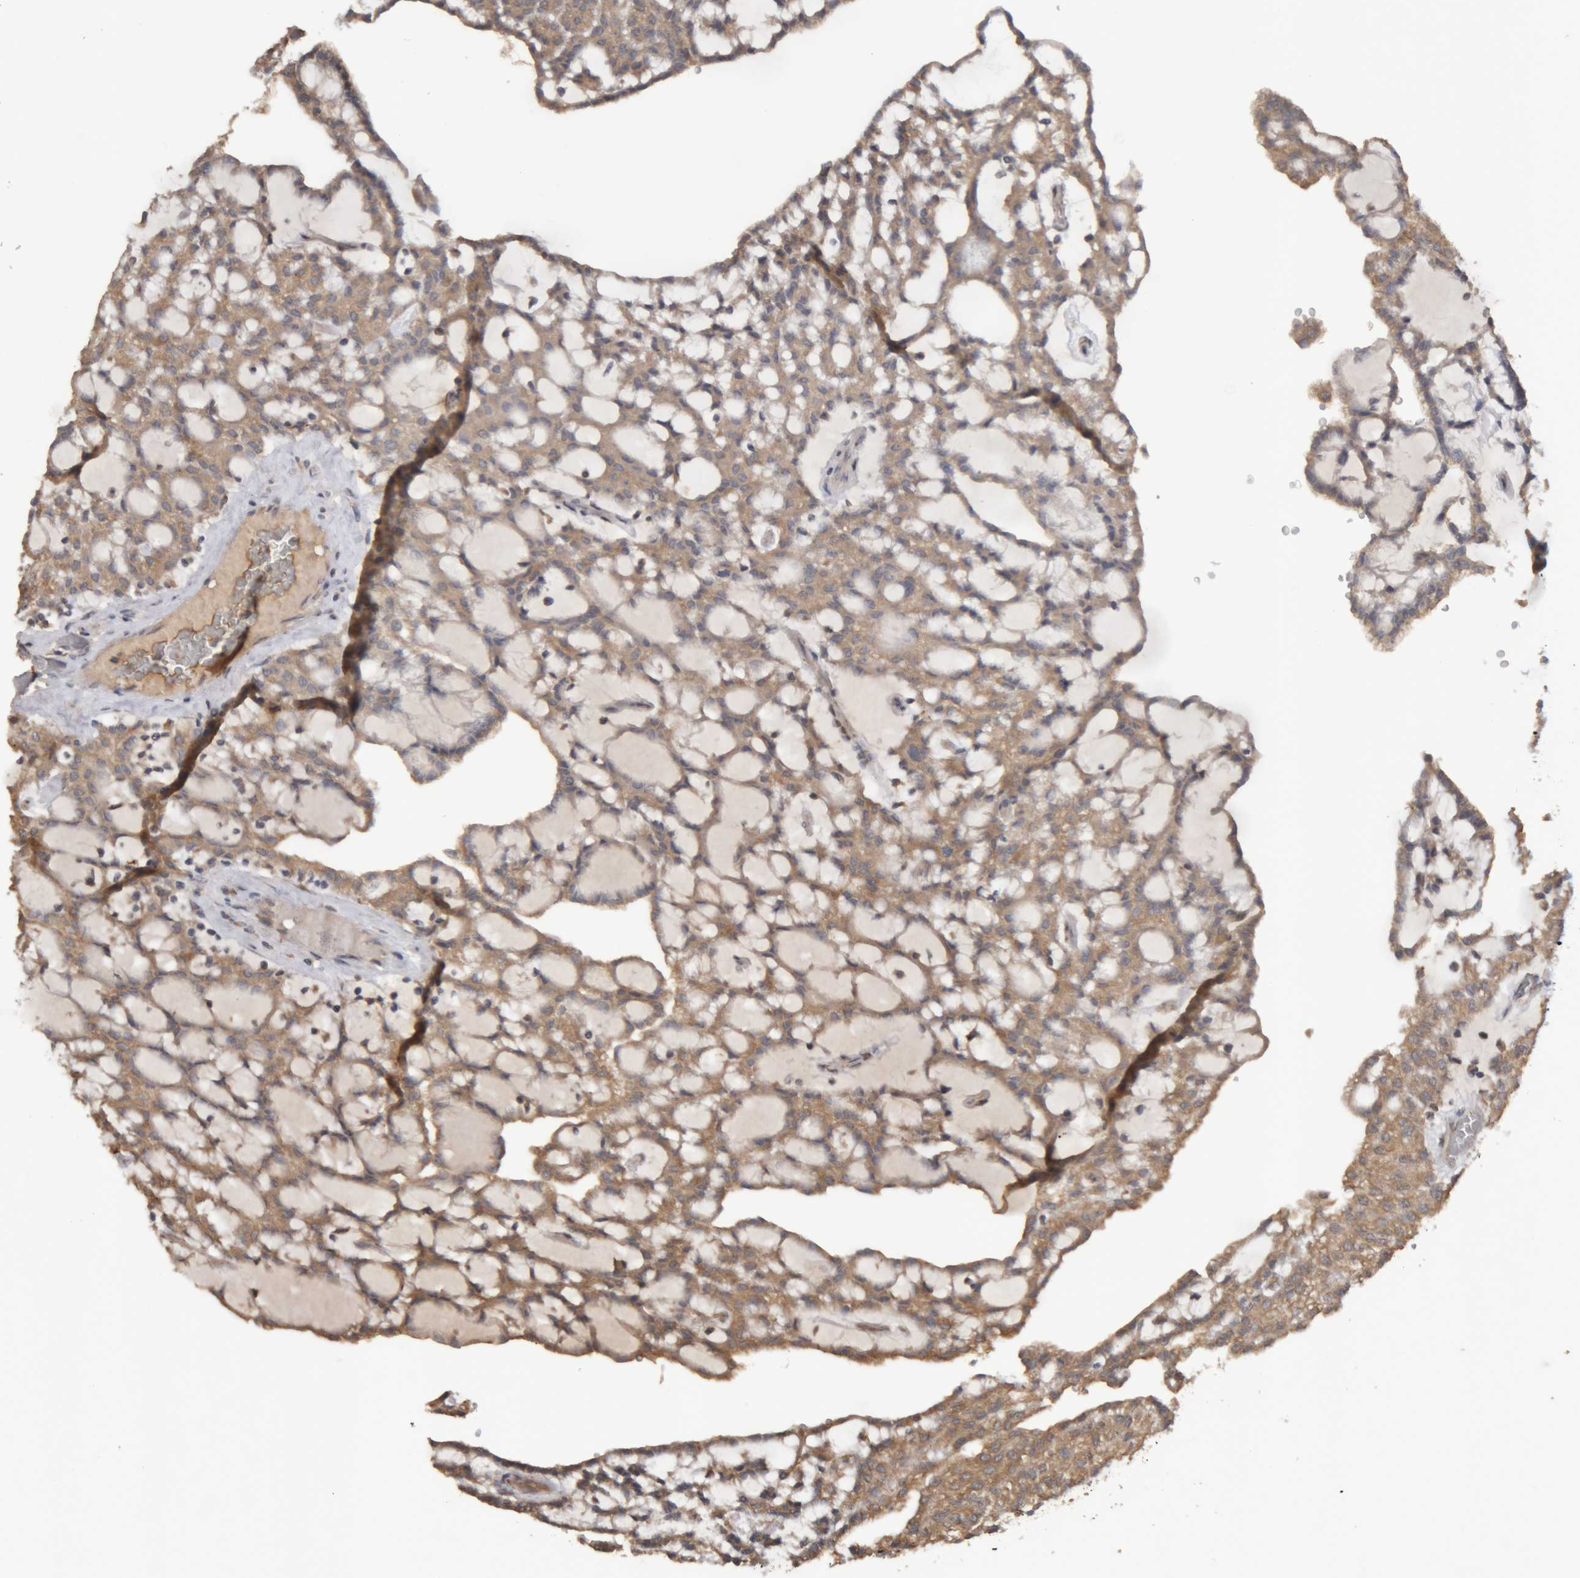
{"staining": {"intensity": "moderate", "quantity": ">75%", "location": "cytoplasmic/membranous"}, "tissue": "renal cancer", "cell_type": "Tumor cells", "image_type": "cancer", "snomed": [{"axis": "morphology", "description": "Adenocarcinoma, NOS"}, {"axis": "topography", "description": "Kidney"}], "caption": "The histopathology image displays immunohistochemical staining of renal cancer. There is moderate cytoplasmic/membranous positivity is appreciated in approximately >75% of tumor cells. (Brightfield microscopy of DAB IHC at high magnification).", "gene": "TMED7", "patient": {"sex": "male", "age": 63}}